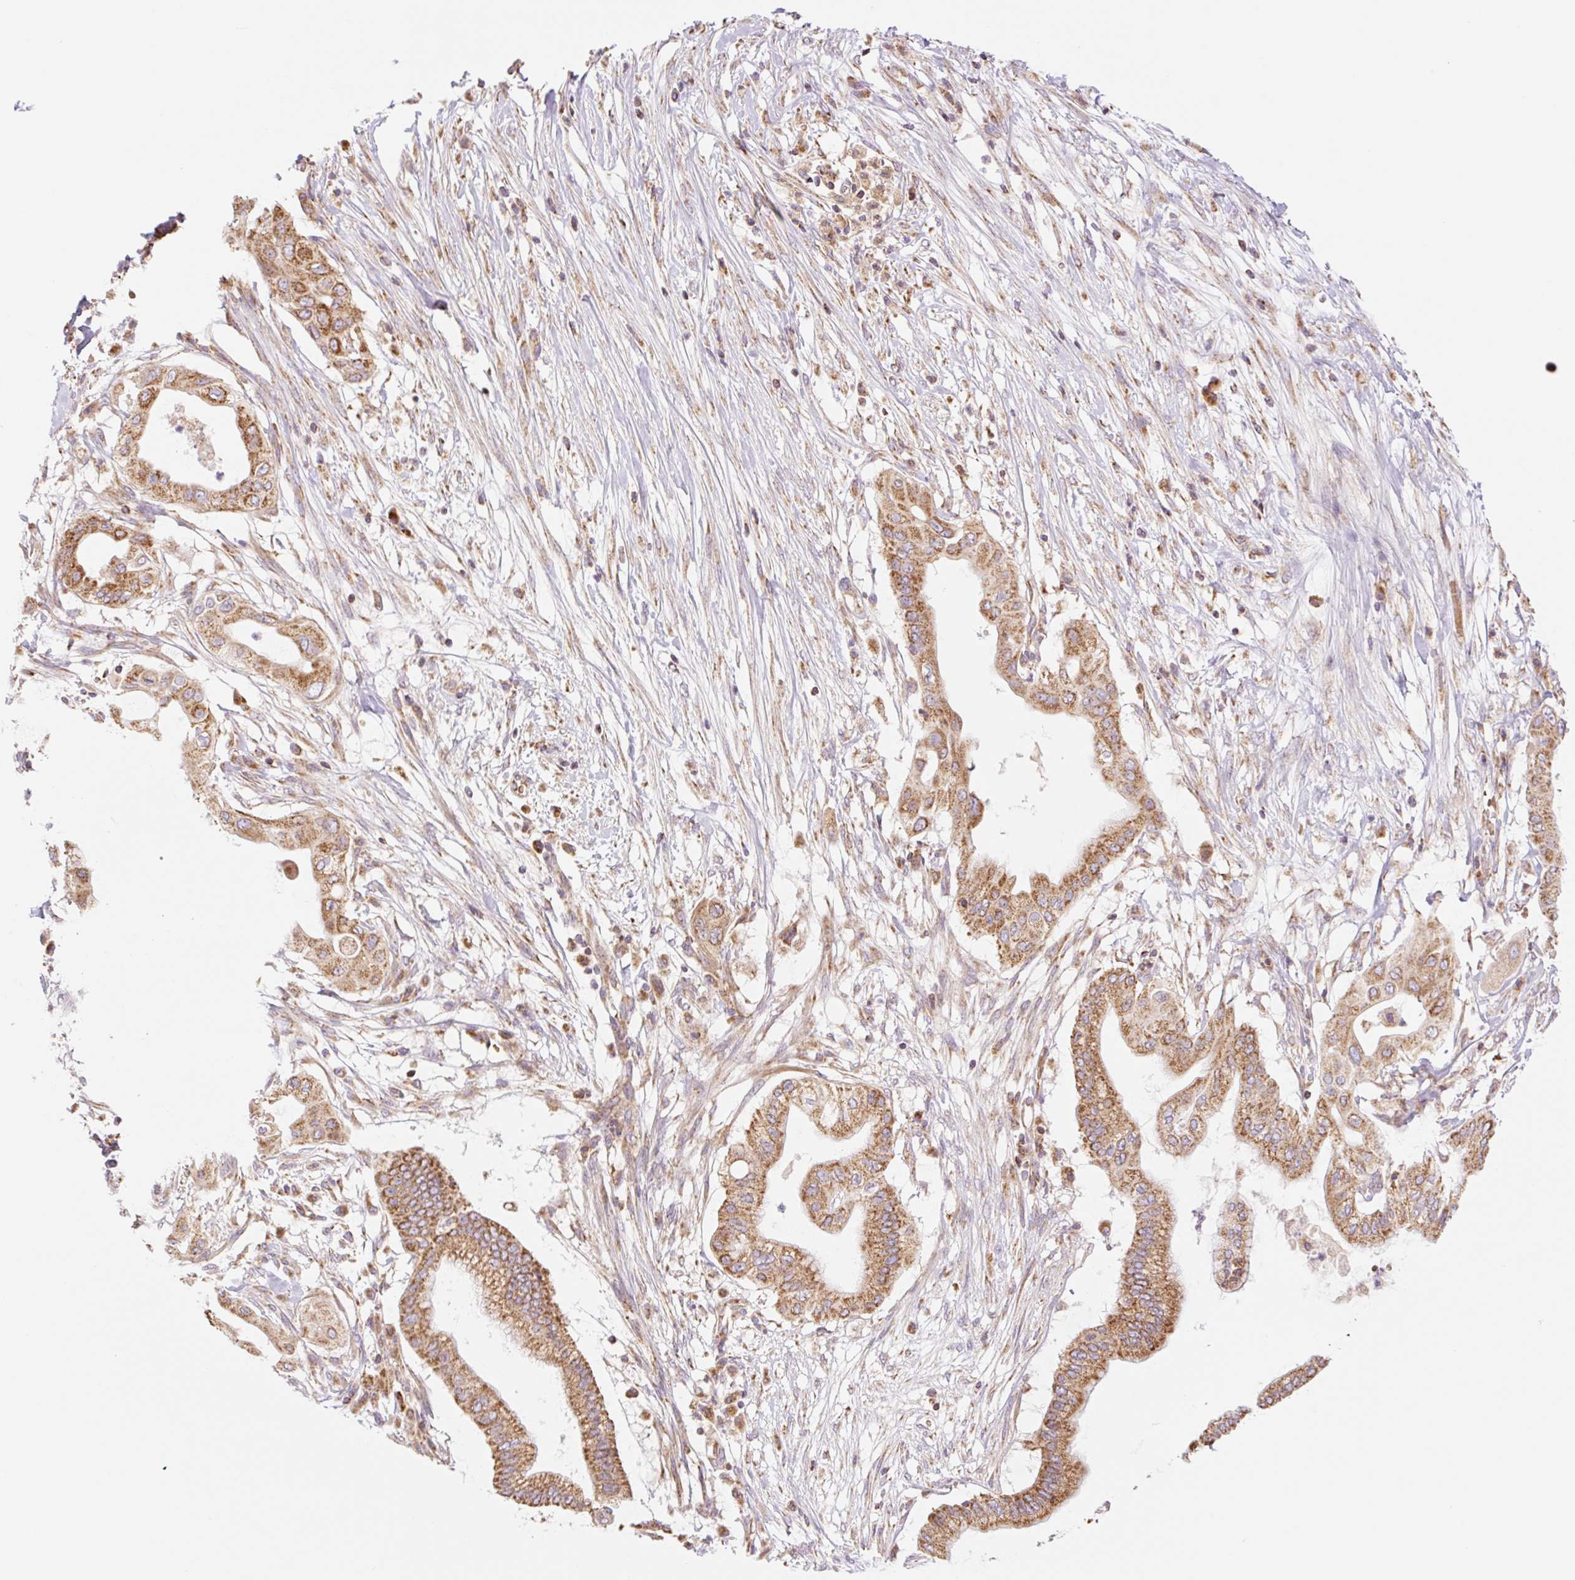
{"staining": {"intensity": "moderate", "quantity": ">75%", "location": "cytoplasmic/membranous"}, "tissue": "pancreatic cancer", "cell_type": "Tumor cells", "image_type": "cancer", "snomed": [{"axis": "morphology", "description": "Adenocarcinoma, NOS"}, {"axis": "topography", "description": "Pancreas"}], "caption": "The micrograph demonstrates staining of adenocarcinoma (pancreatic), revealing moderate cytoplasmic/membranous protein expression (brown color) within tumor cells. (IHC, brightfield microscopy, high magnification).", "gene": "GOSR2", "patient": {"sex": "male", "age": 68}}